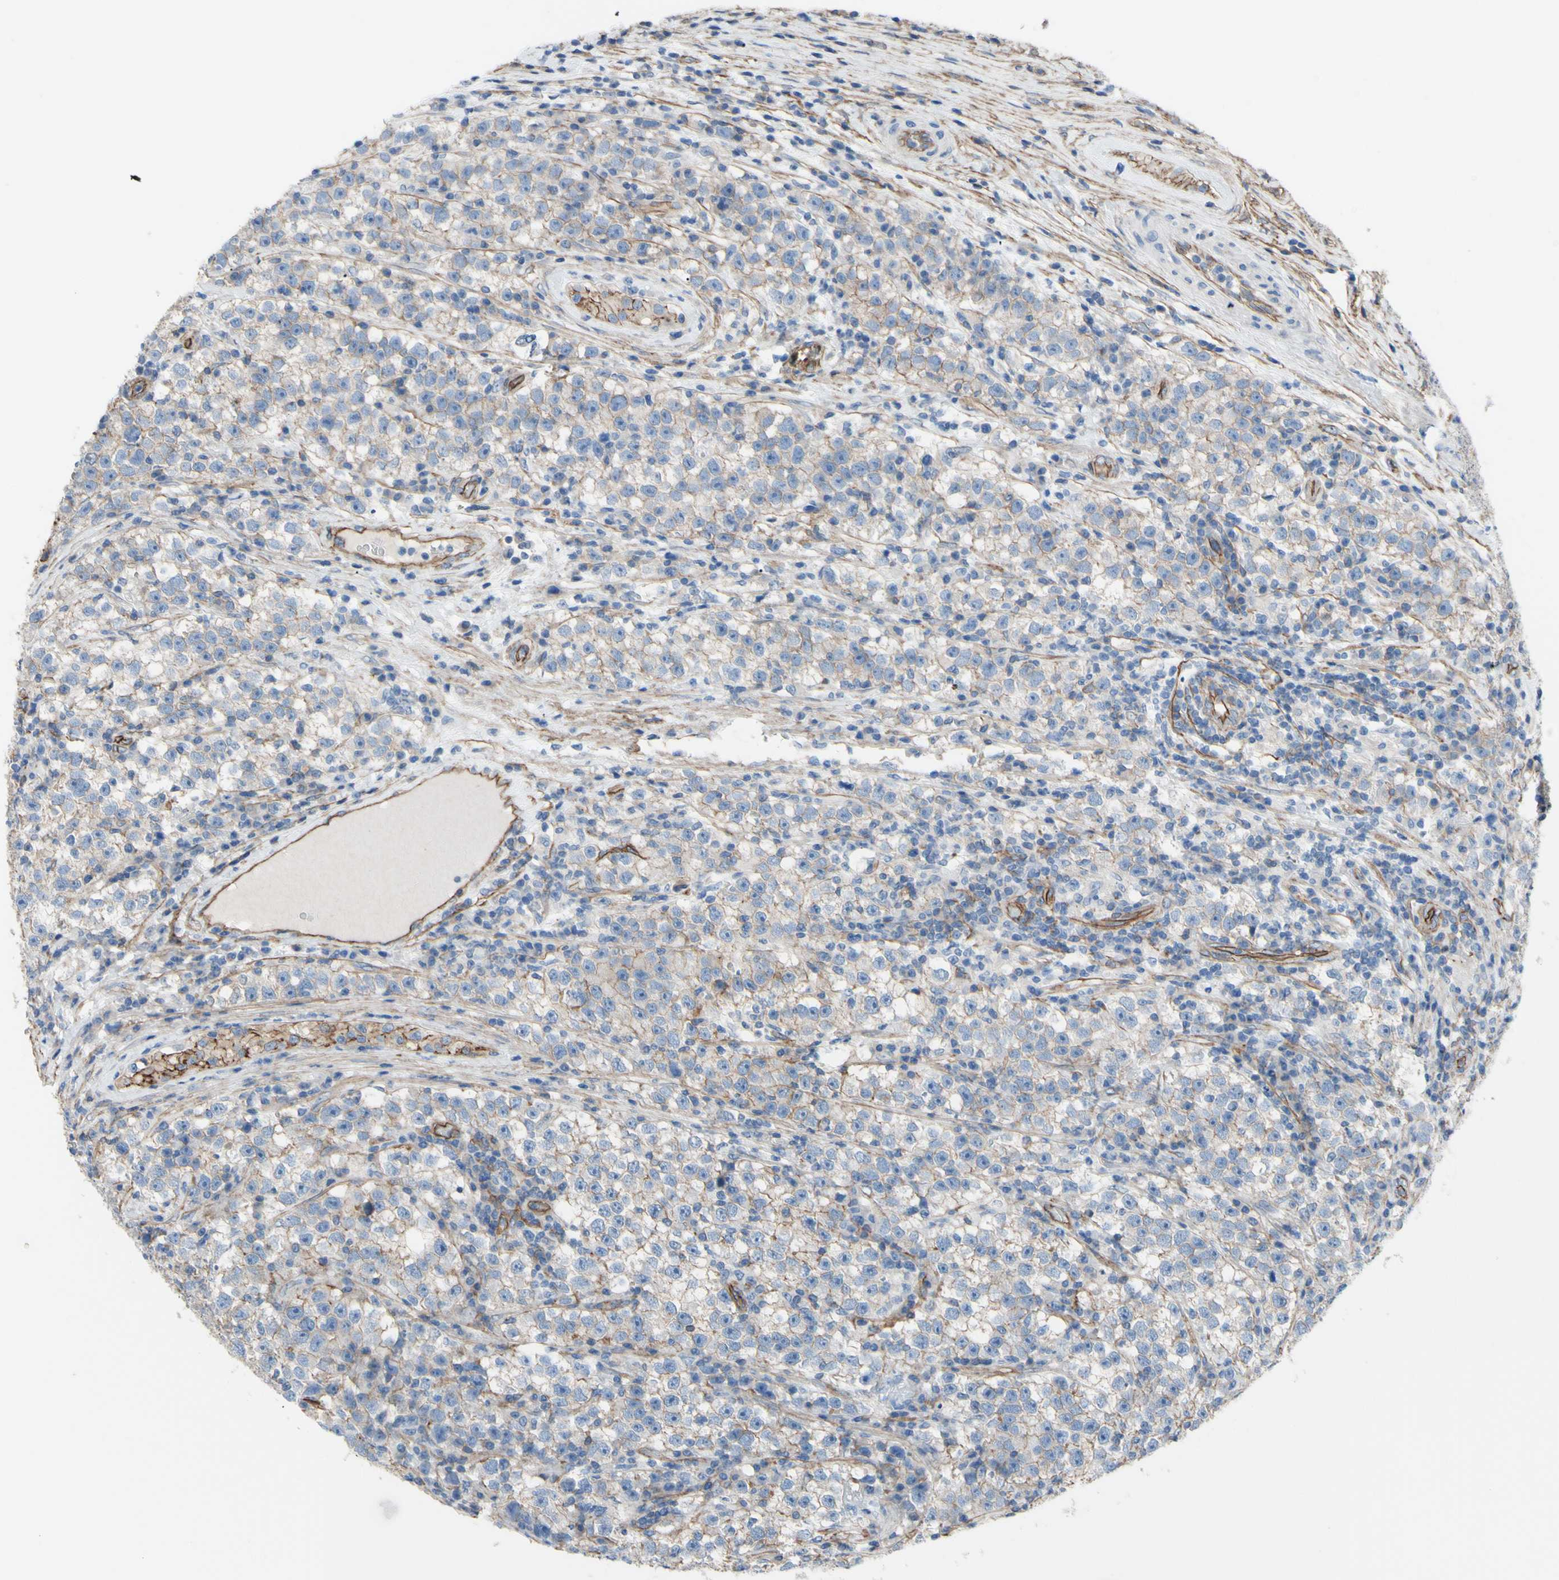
{"staining": {"intensity": "moderate", "quantity": ">75%", "location": "cytoplasmic/membranous"}, "tissue": "testis cancer", "cell_type": "Tumor cells", "image_type": "cancer", "snomed": [{"axis": "morphology", "description": "Seminoma, NOS"}, {"axis": "topography", "description": "Testis"}], "caption": "A brown stain highlights moderate cytoplasmic/membranous staining of a protein in human testis cancer tumor cells. (IHC, brightfield microscopy, high magnification).", "gene": "TPBG", "patient": {"sex": "male", "age": 22}}